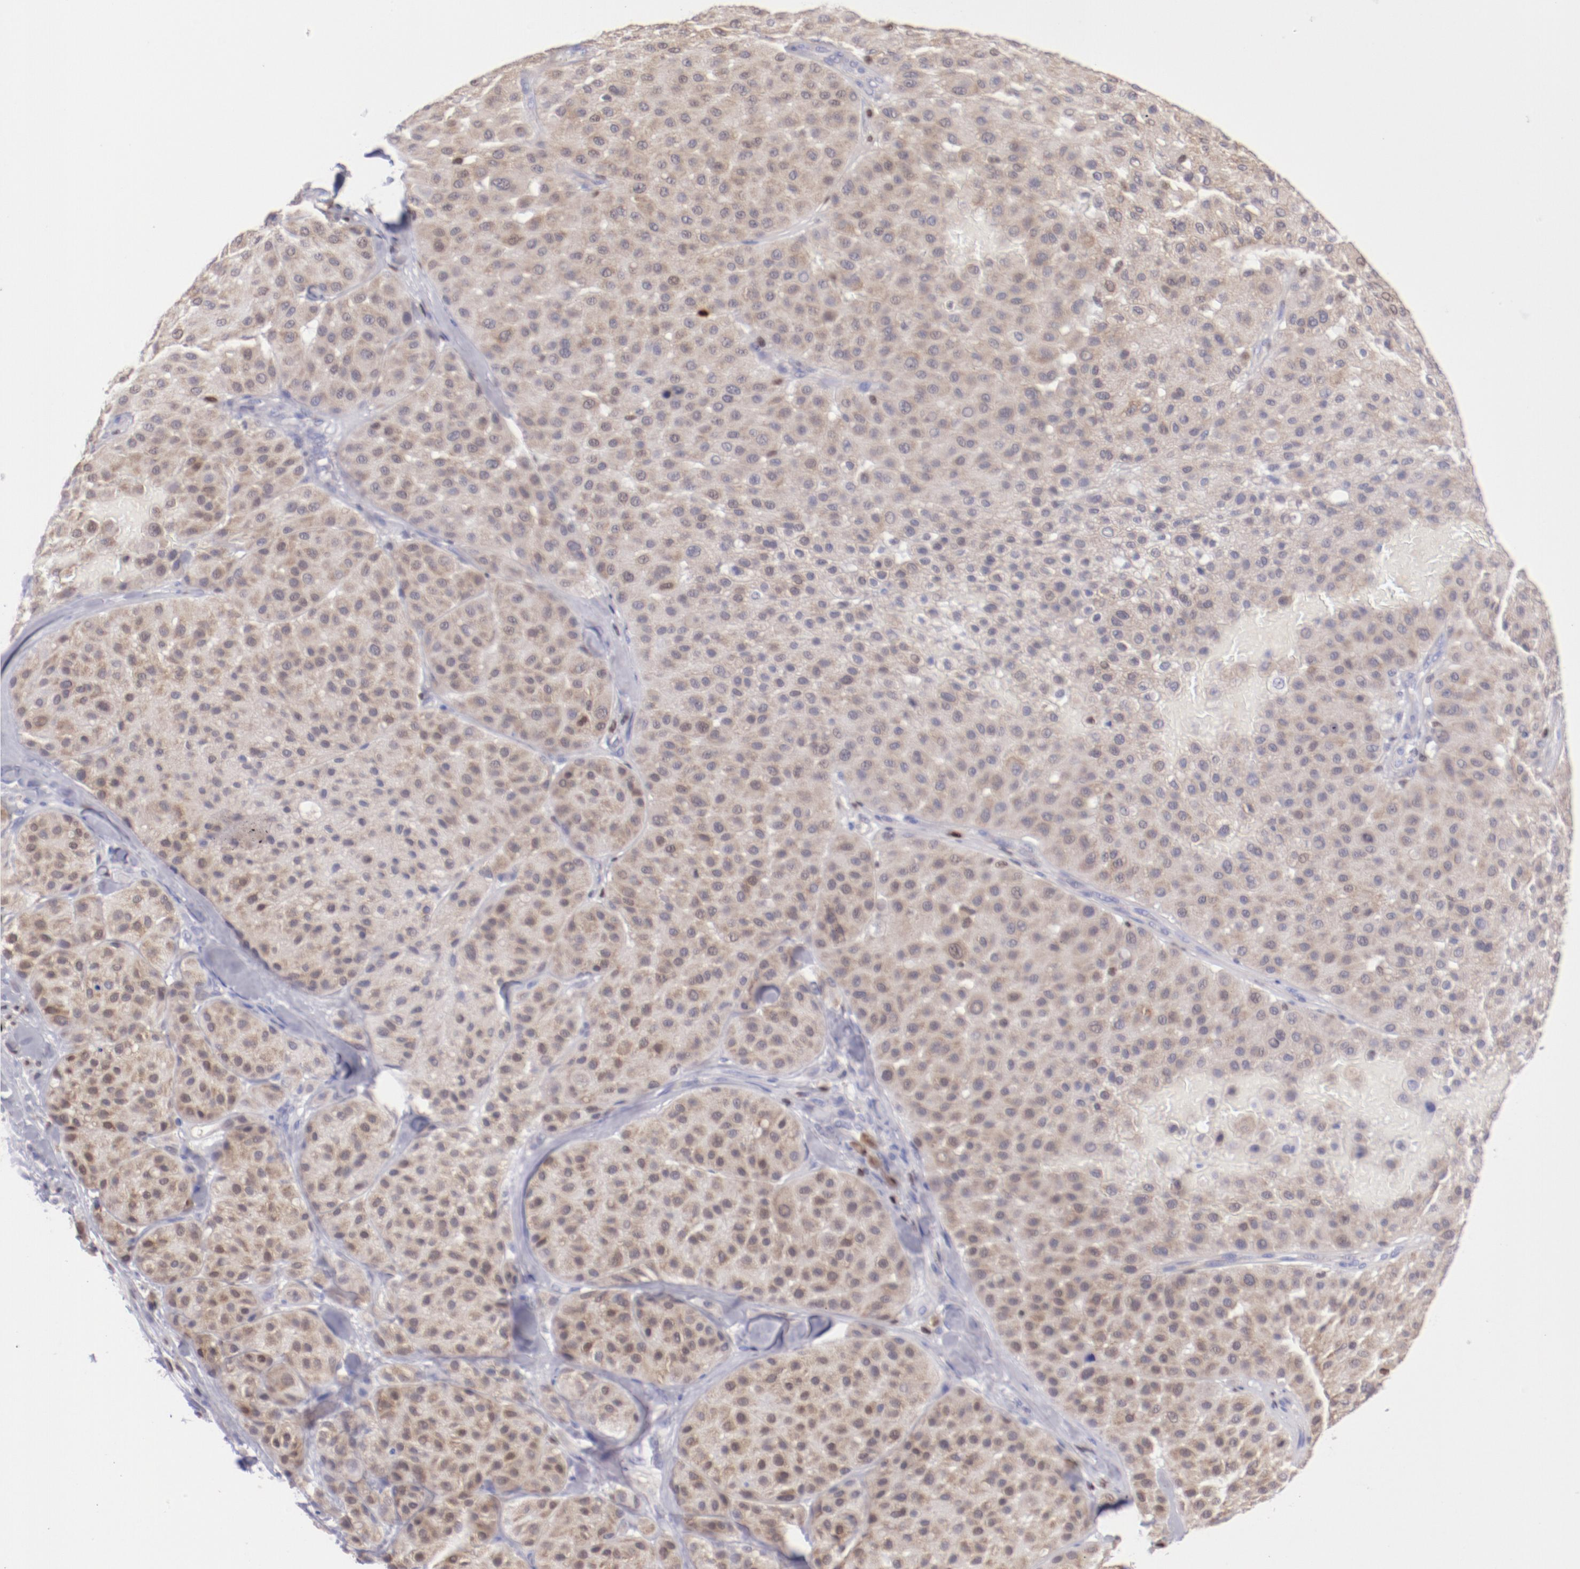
{"staining": {"intensity": "weak", "quantity": ">75%", "location": "cytoplasmic/membranous"}, "tissue": "melanoma", "cell_type": "Tumor cells", "image_type": "cancer", "snomed": [{"axis": "morphology", "description": "Normal tissue, NOS"}, {"axis": "morphology", "description": "Malignant melanoma, Metastatic site"}, {"axis": "topography", "description": "Skin"}], "caption": "Human malignant melanoma (metastatic site) stained for a protein (brown) displays weak cytoplasmic/membranous positive positivity in approximately >75% of tumor cells.", "gene": "IRF8", "patient": {"sex": "male", "age": 41}}